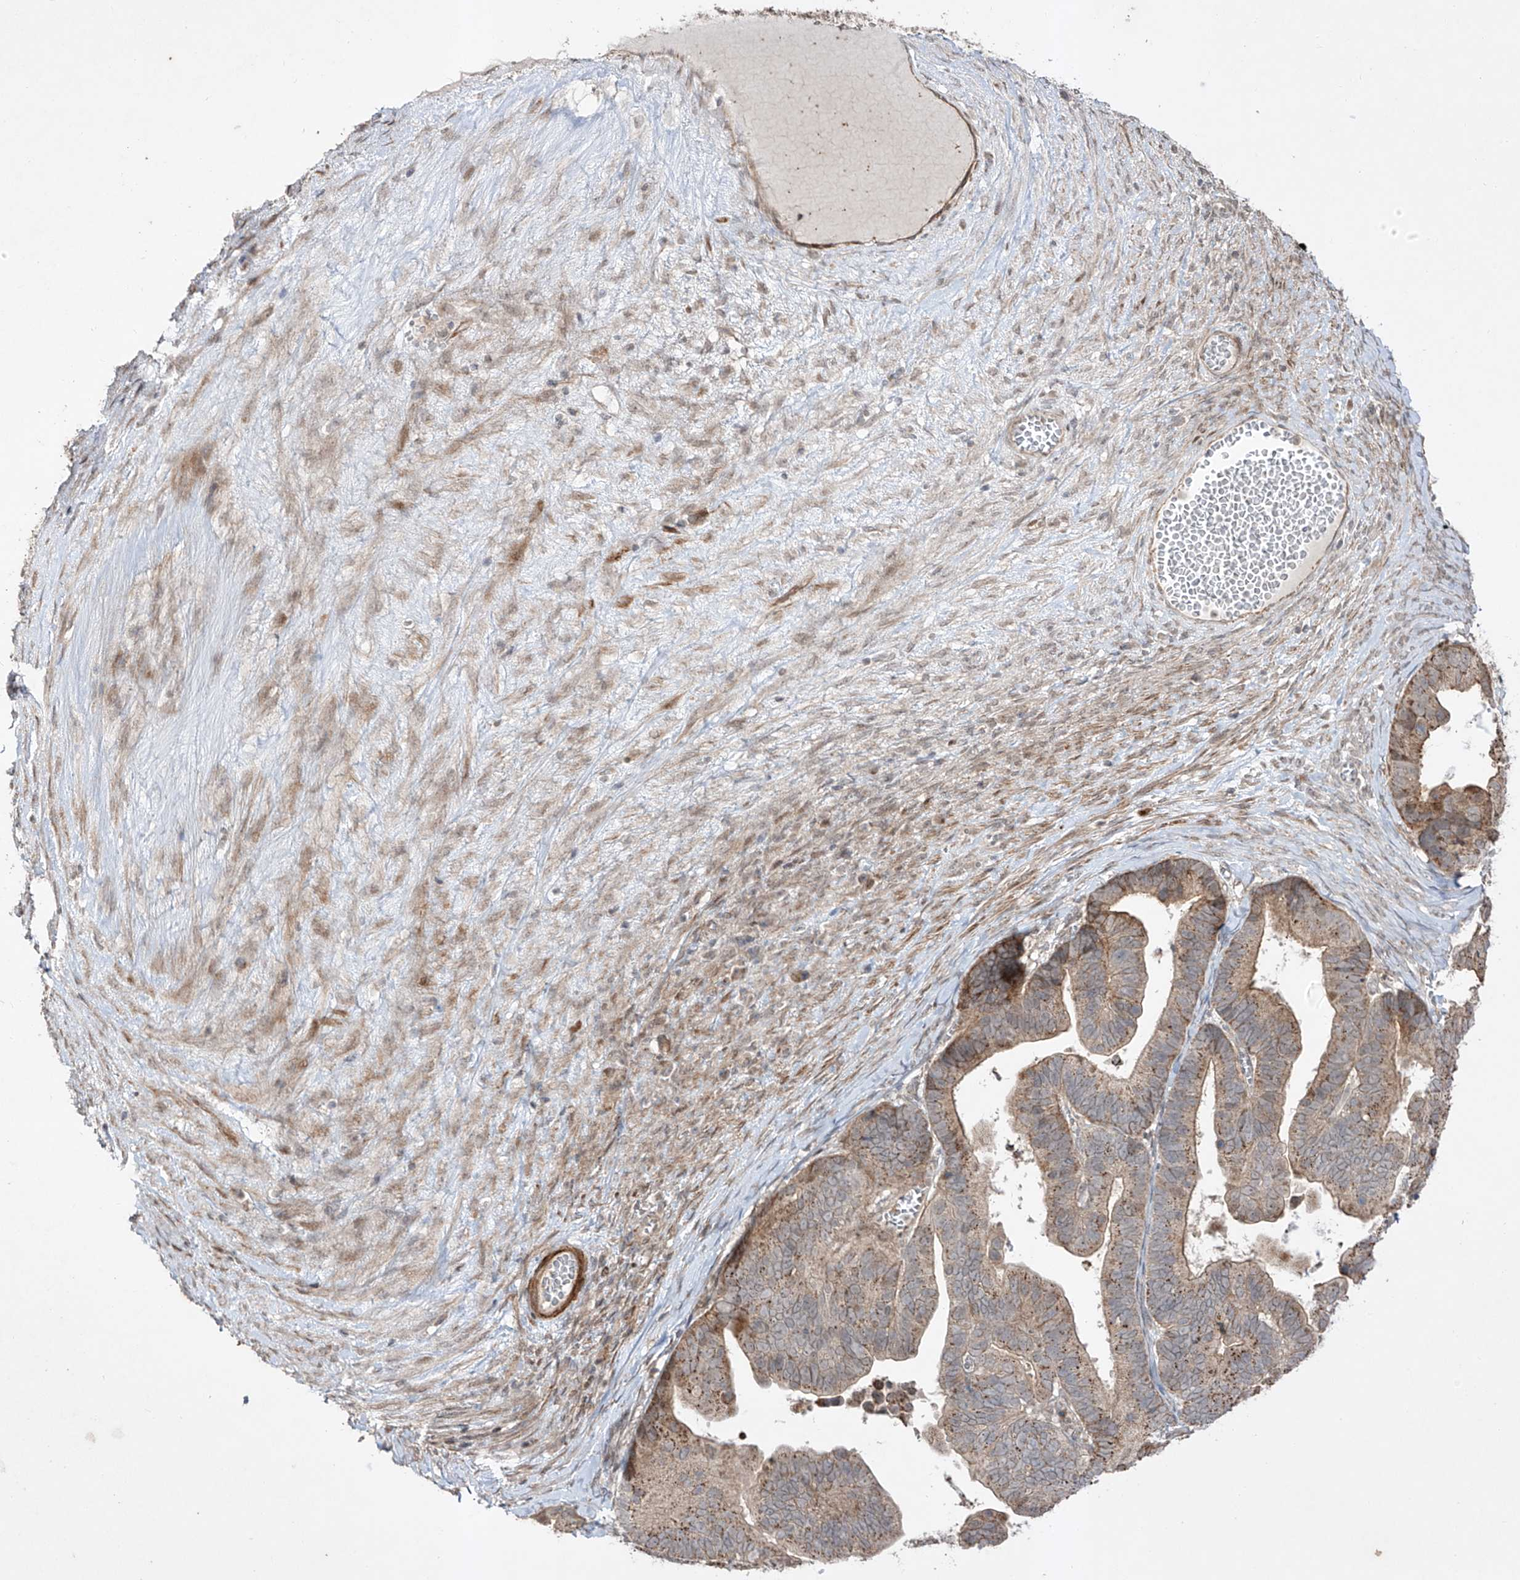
{"staining": {"intensity": "weak", "quantity": "25%-75%", "location": "cytoplasmic/membranous"}, "tissue": "ovarian cancer", "cell_type": "Tumor cells", "image_type": "cancer", "snomed": [{"axis": "morphology", "description": "Cystadenocarcinoma, serous, NOS"}, {"axis": "topography", "description": "Ovary"}], "caption": "Immunohistochemistry of human ovarian cancer (serous cystadenocarcinoma) exhibits low levels of weak cytoplasmic/membranous staining in approximately 25%-75% of tumor cells.", "gene": "KDM1B", "patient": {"sex": "female", "age": 56}}